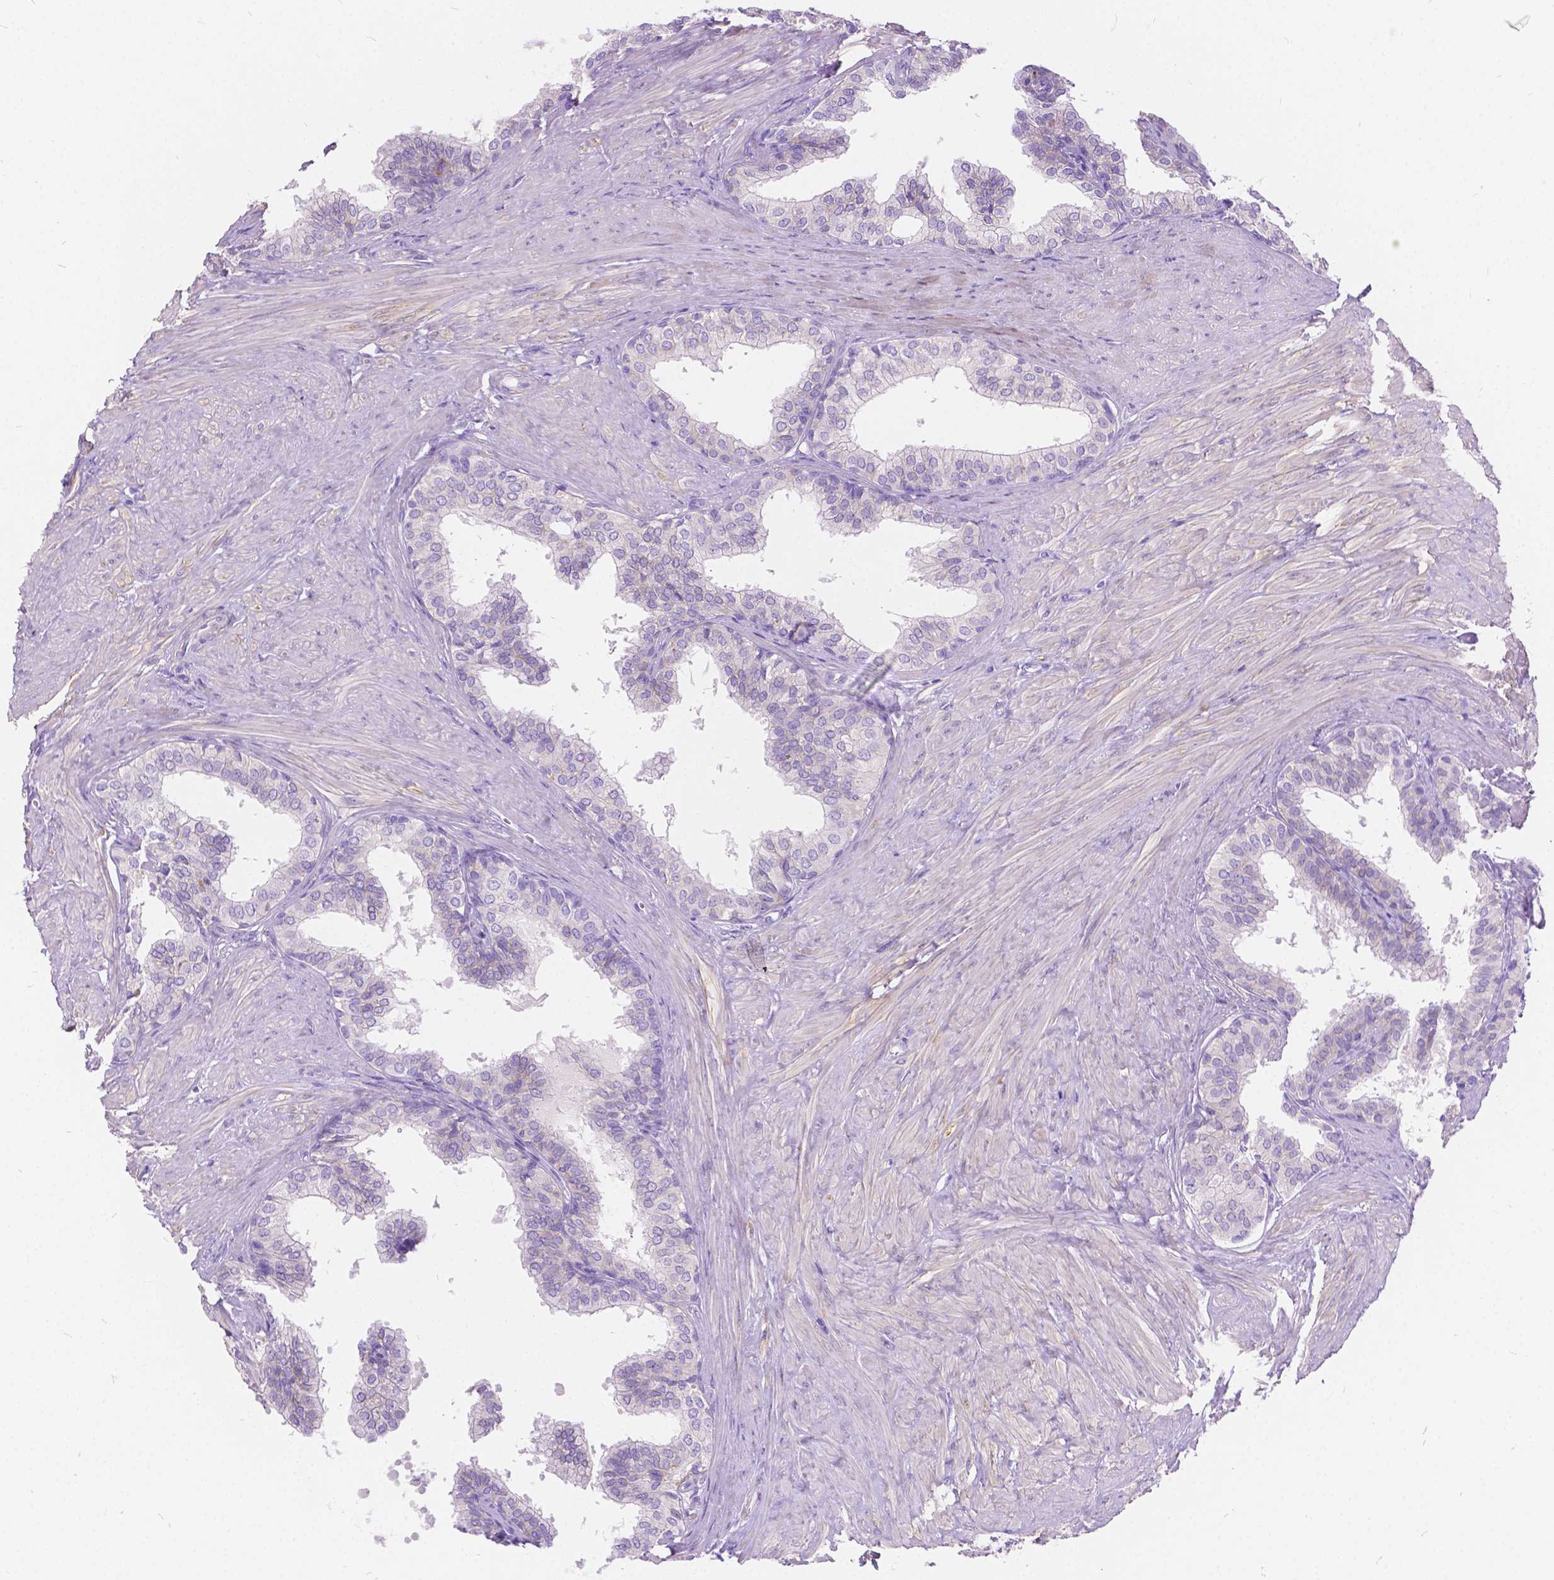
{"staining": {"intensity": "negative", "quantity": "none", "location": "none"}, "tissue": "prostate", "cell_type": "Glandular cells", "image_type": "normal", "snomed": [{"axis": "morphology", "description": "Normal tissue, NOS"}, {"axis": "topography", "description": "Prostate"}, {"axis": "topography", "description": "Peripheral nerve tissue"}], "caption": "Immunohistochemistry (IHC) image of normal human prostate stained for a protein (brown), which demonstrates no staining in glandular cells. (IHC, brightfield microscopy, high magnification).", "gene": "CHRM1", "patient": {"sex": "male", "age": 55}}